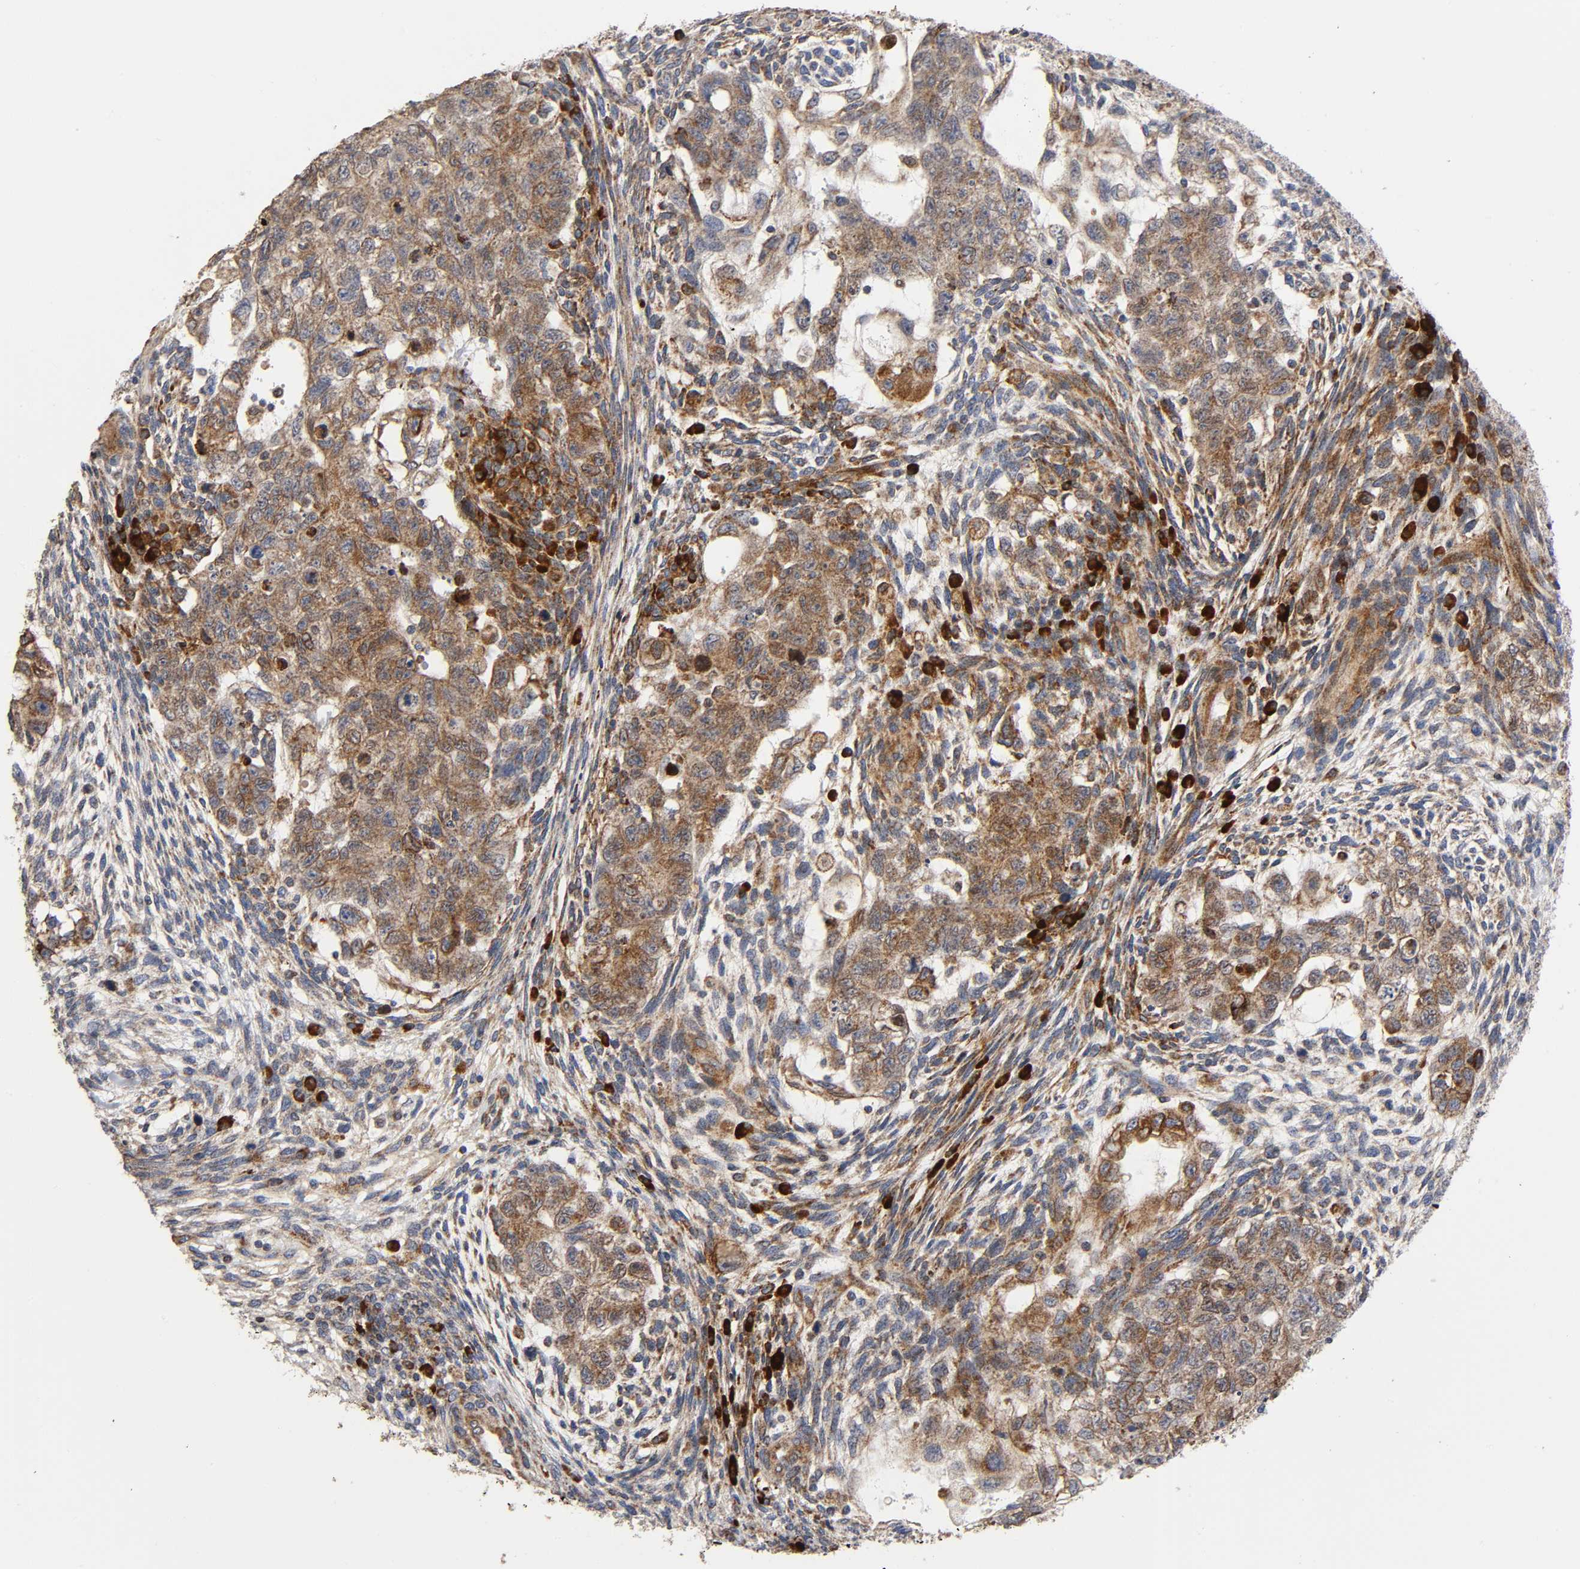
{"staining": {"intensity": "moderate", "quantity": "25%-75%", "location": "cytoplasmic/membranous"}, "tissue": "testis cancer", "cell_type": "Tumor cells", "image_type": "cancer", "snomed": [{"axis": "morphology", "description": "Normal tissue, NOS"}, {"axis": "morphology", "description": "Carcinoma, Embryonal, NOS"}, {"axis": "topography", "description": "Testis"}], "caption": "Testis embryonal carcinoma stained with DAB (3,3'-diaminobenzidine) immunohistochemistry (IHC) displays medium levels of moderate cytoplasmic/membranous positivity in about 25%-75% of tumor cells. Immunohistochemistry (ihc) stains the protein in brown and the nuclei are stained blue.", "gene": "MAP3K1", "patient": {"sex": "male", "age": 36}}